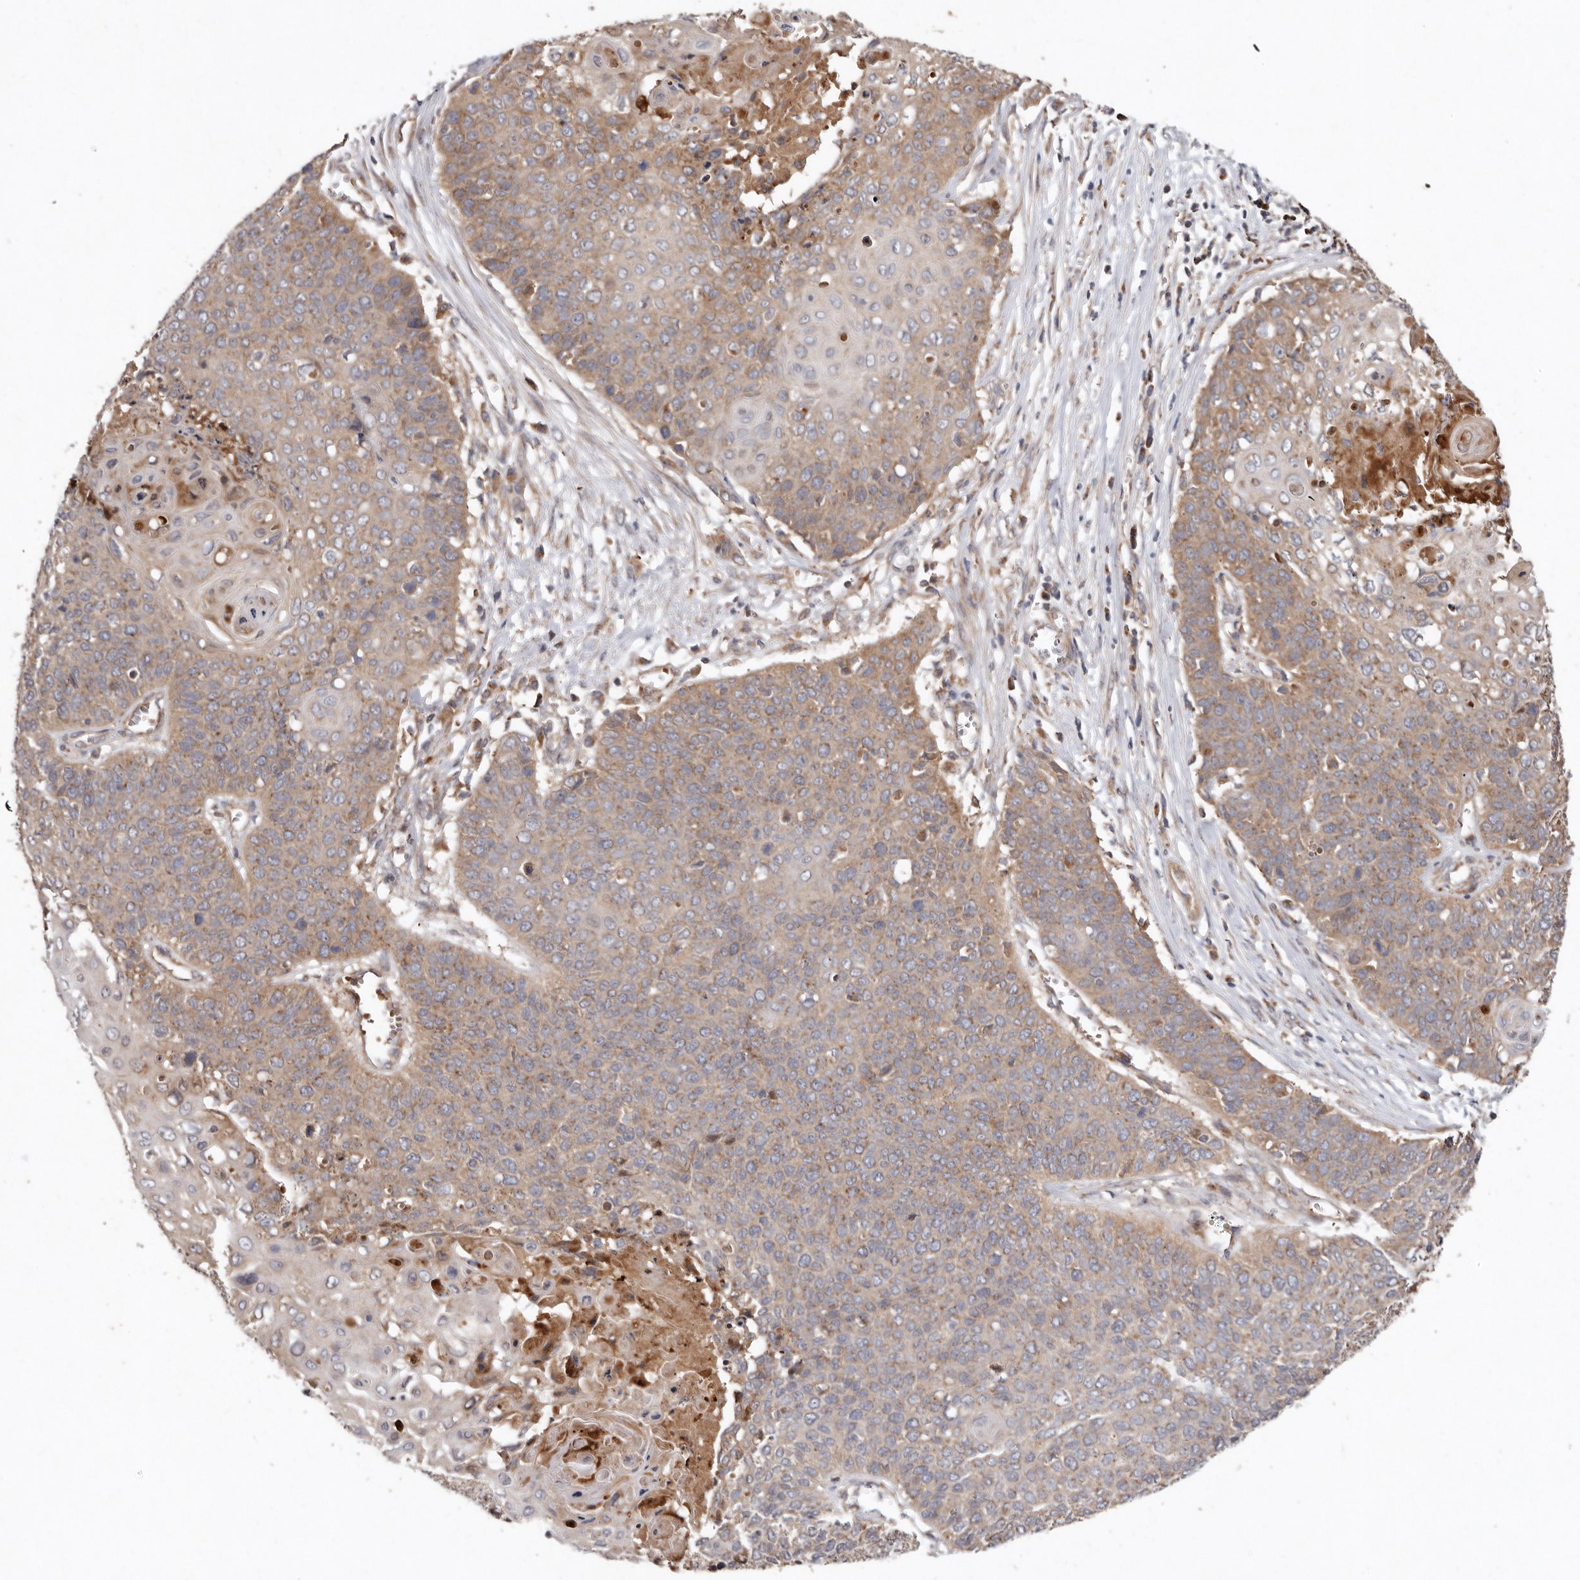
{"staining": {"intensity": "weak", "quantity": "25%-75%", "location": "cytoplasmic/membranous"}, "tissue": "cervical cancer", "cell_type": "Tumor cells", "image_type": "cancer", "snomed": [{"axis": "morphology", "description": "Squamous cell carcinoma, NOS"}, {"axis": "topography", "description": "Cervix"}], "caption": "Cervical squamous cell carcinoma stained for a protein reveals weak cytoplasmic/membranous positivity in tumor cells. The staining is performed using DAB brown chromogen to label protein expression. The nuclei are counter-stained blue using hematoxylin.", "gene": "GOT1L1", "patient": {"sex": "female", "age": 39}}